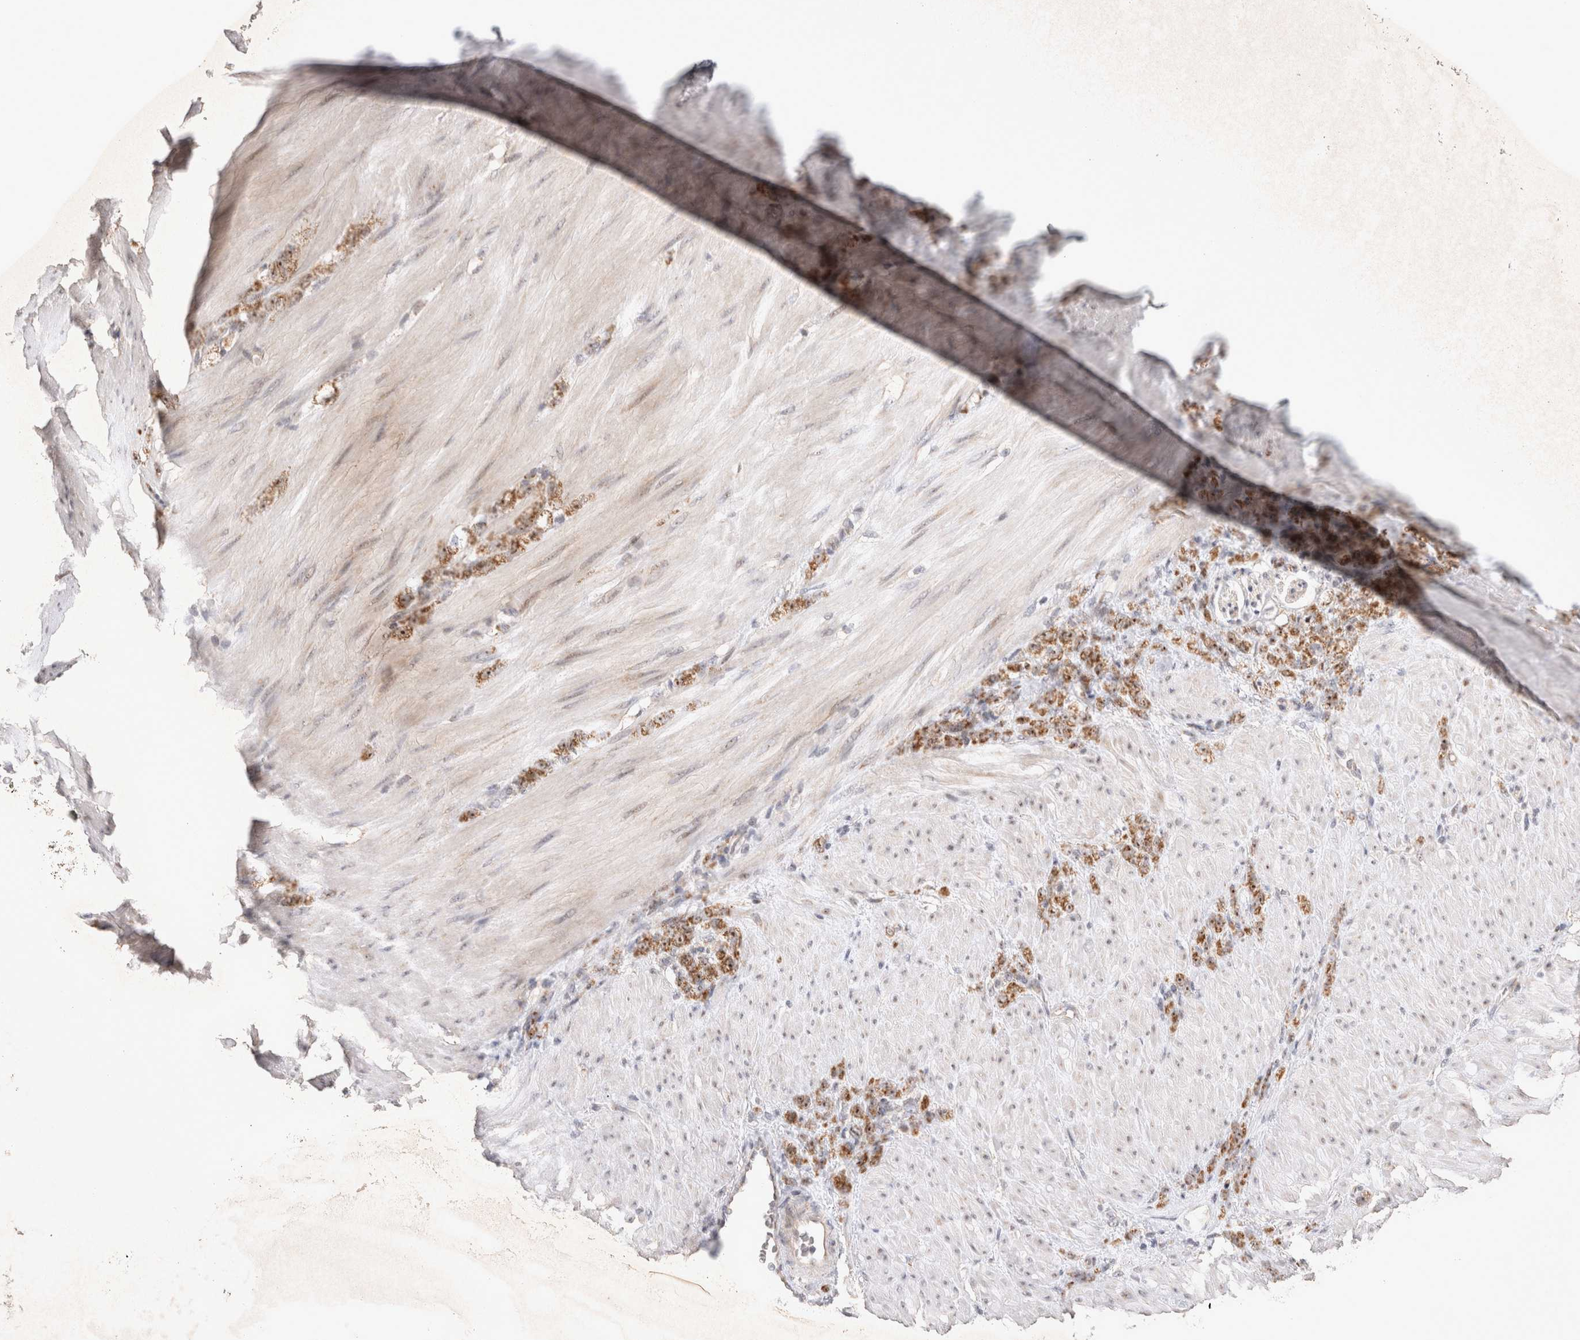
{"staining": {"intensity": "moderate", "quantity": ">75%", "location": "cytoplasmic/membranous,nuclear"}, "tissue": "stomach cancer", "cell_type": "Tumor cells", "image_type": "cancer", "snomed": [{"axis": "morphology", "description": "Normal tissue, NOS"}, {"axis": "morphology", "description": "Adenocarcinoma, NOS"}, {"axis": "topography", "description": "Stomach"}], "caption": "Immunohistochemistry of human stomach cancer exhibits medium levels of moderate cytoplasmic/membranous and nuclear staining in approximately >75% of tumor cells. (IHC, brightfield microscopy, high magnification).", "gene": "MRPL37", "patient": {"sex": "male", "age": 82}}